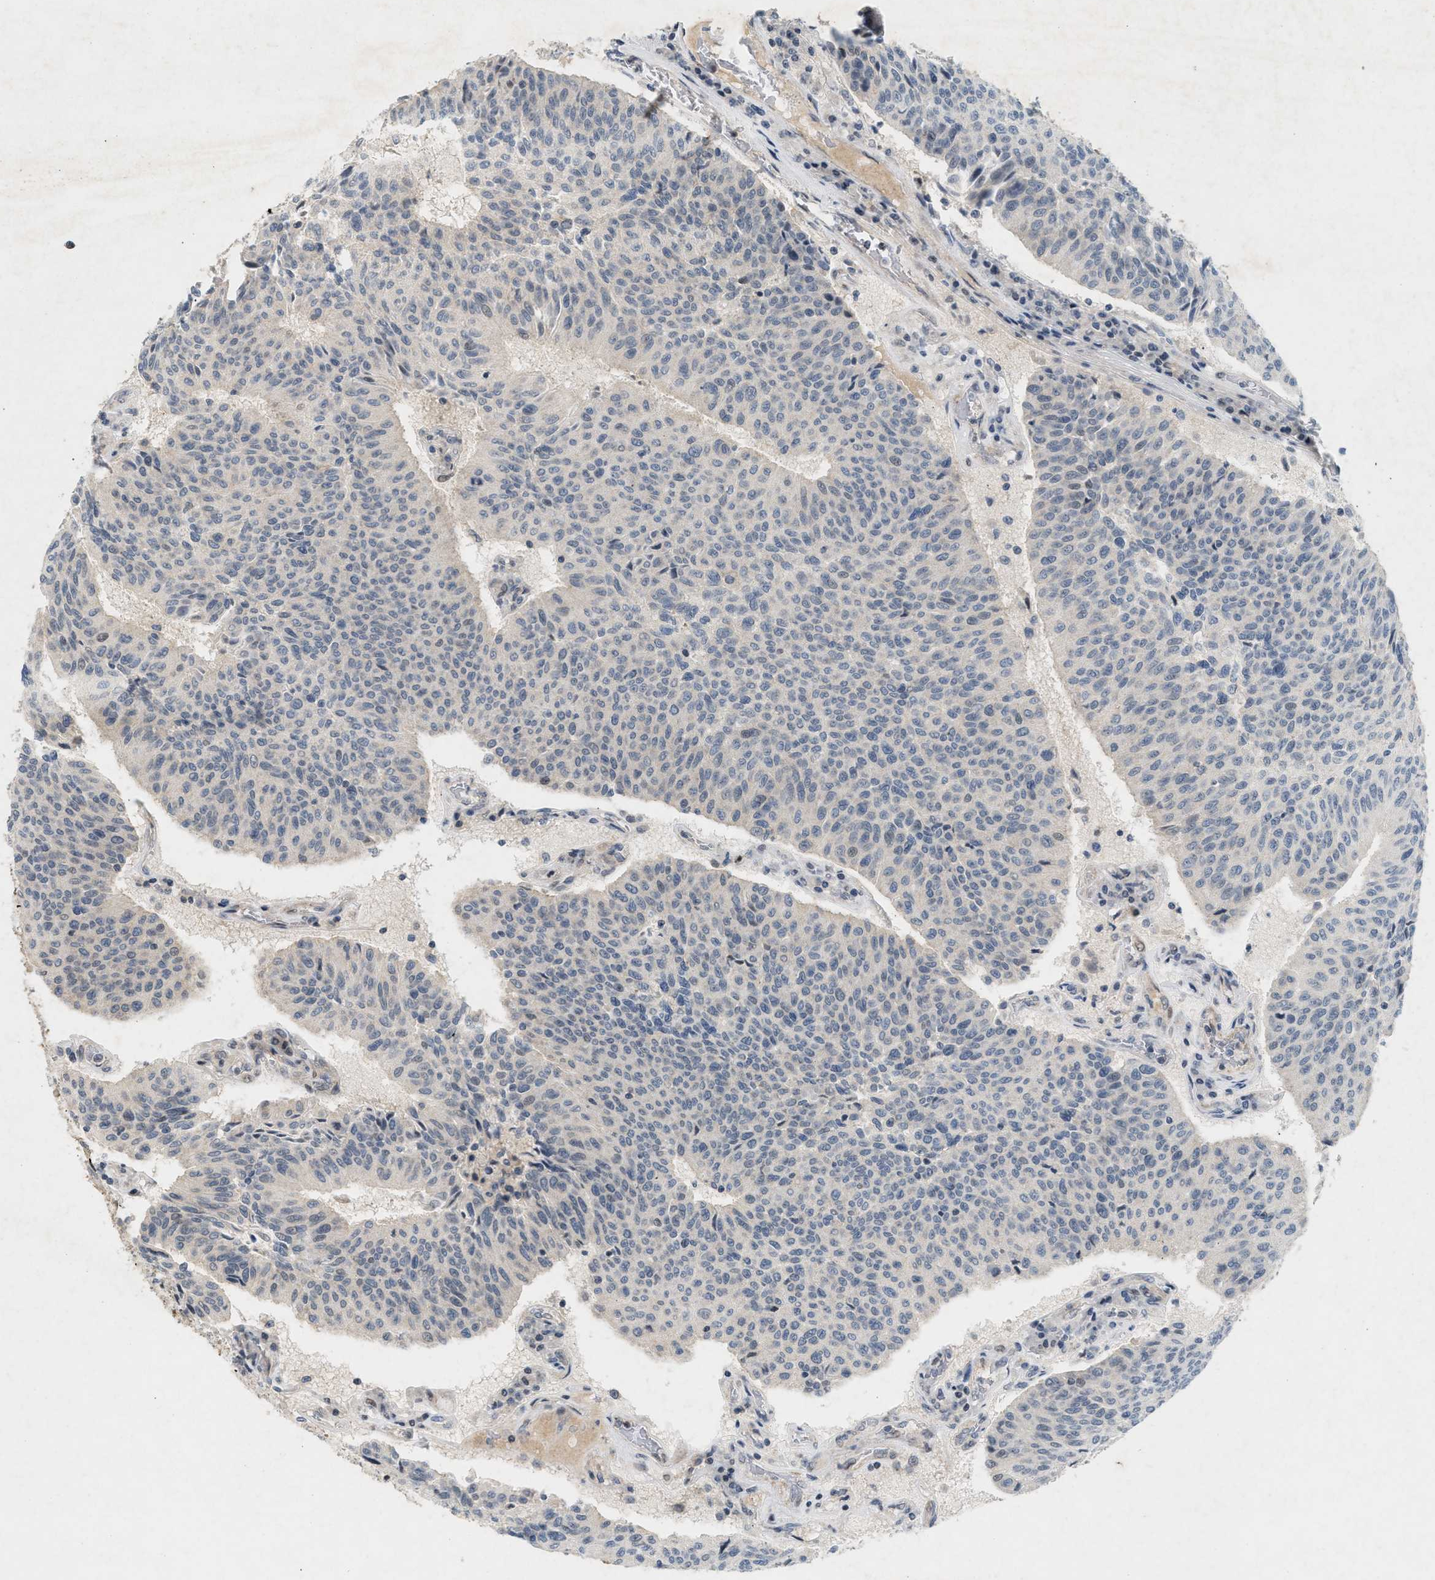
{"staining": {"intensity": "negative", "quantity": "none", "location": "none"}, "tissue": "urothelial cancer", "cell_type": "Tumor cells", "image_type": "cancer", "snomed": [{"axis": "morphology", "description": "Urothelial carcinoma, High grade"}, {"axis": "topography", "description": "Urinary bladder"}], "caption": "Urothelial cancer stained for a protein using immunohistochemistry (IHC) reveals no expression tumor cells.", "gene": "ZPR1", "patient": {"sex": "male", "age": 66}}